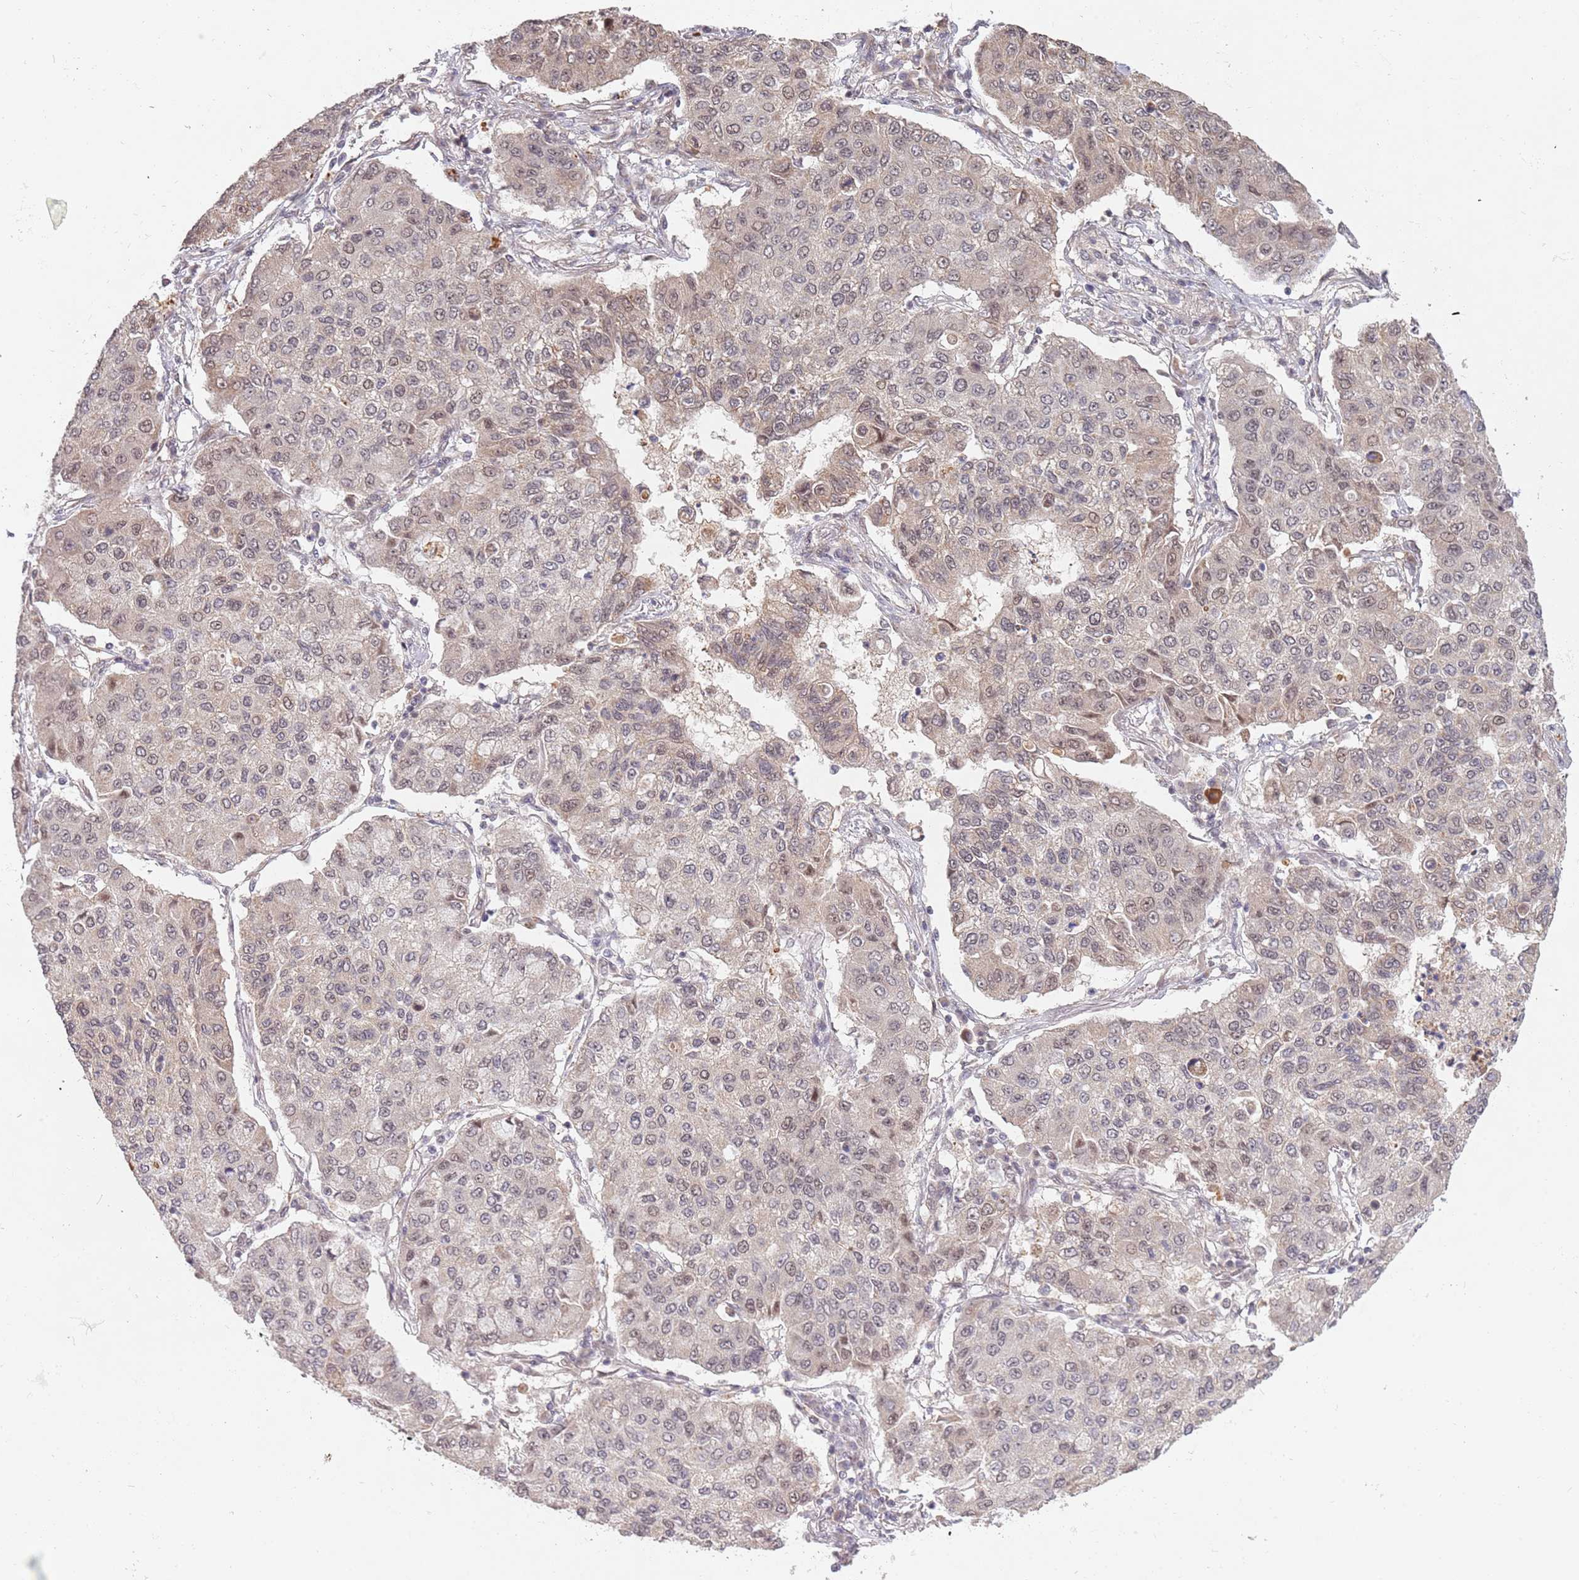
{"staining": {"intensity": "weak", "quantity": "<25%", "location": "nuclear"}, "tissue": "lung cancer", "cell_type": "Tumor cells", "image_type": "cancer", "snomed": [{"axis": "morphology", "description": "Squamous cell carcinoma, NOS"}, {"axis": "topography", "description": "Lung"}], "caption": "This image is of lung cancer stained with immunohistochemistry to label a protein in brown with the nuclei are counter-stained blue. There is no staining in tumor cells.", "gene": "SUDS3", "patient": {"sex": "male", "age": 74}}